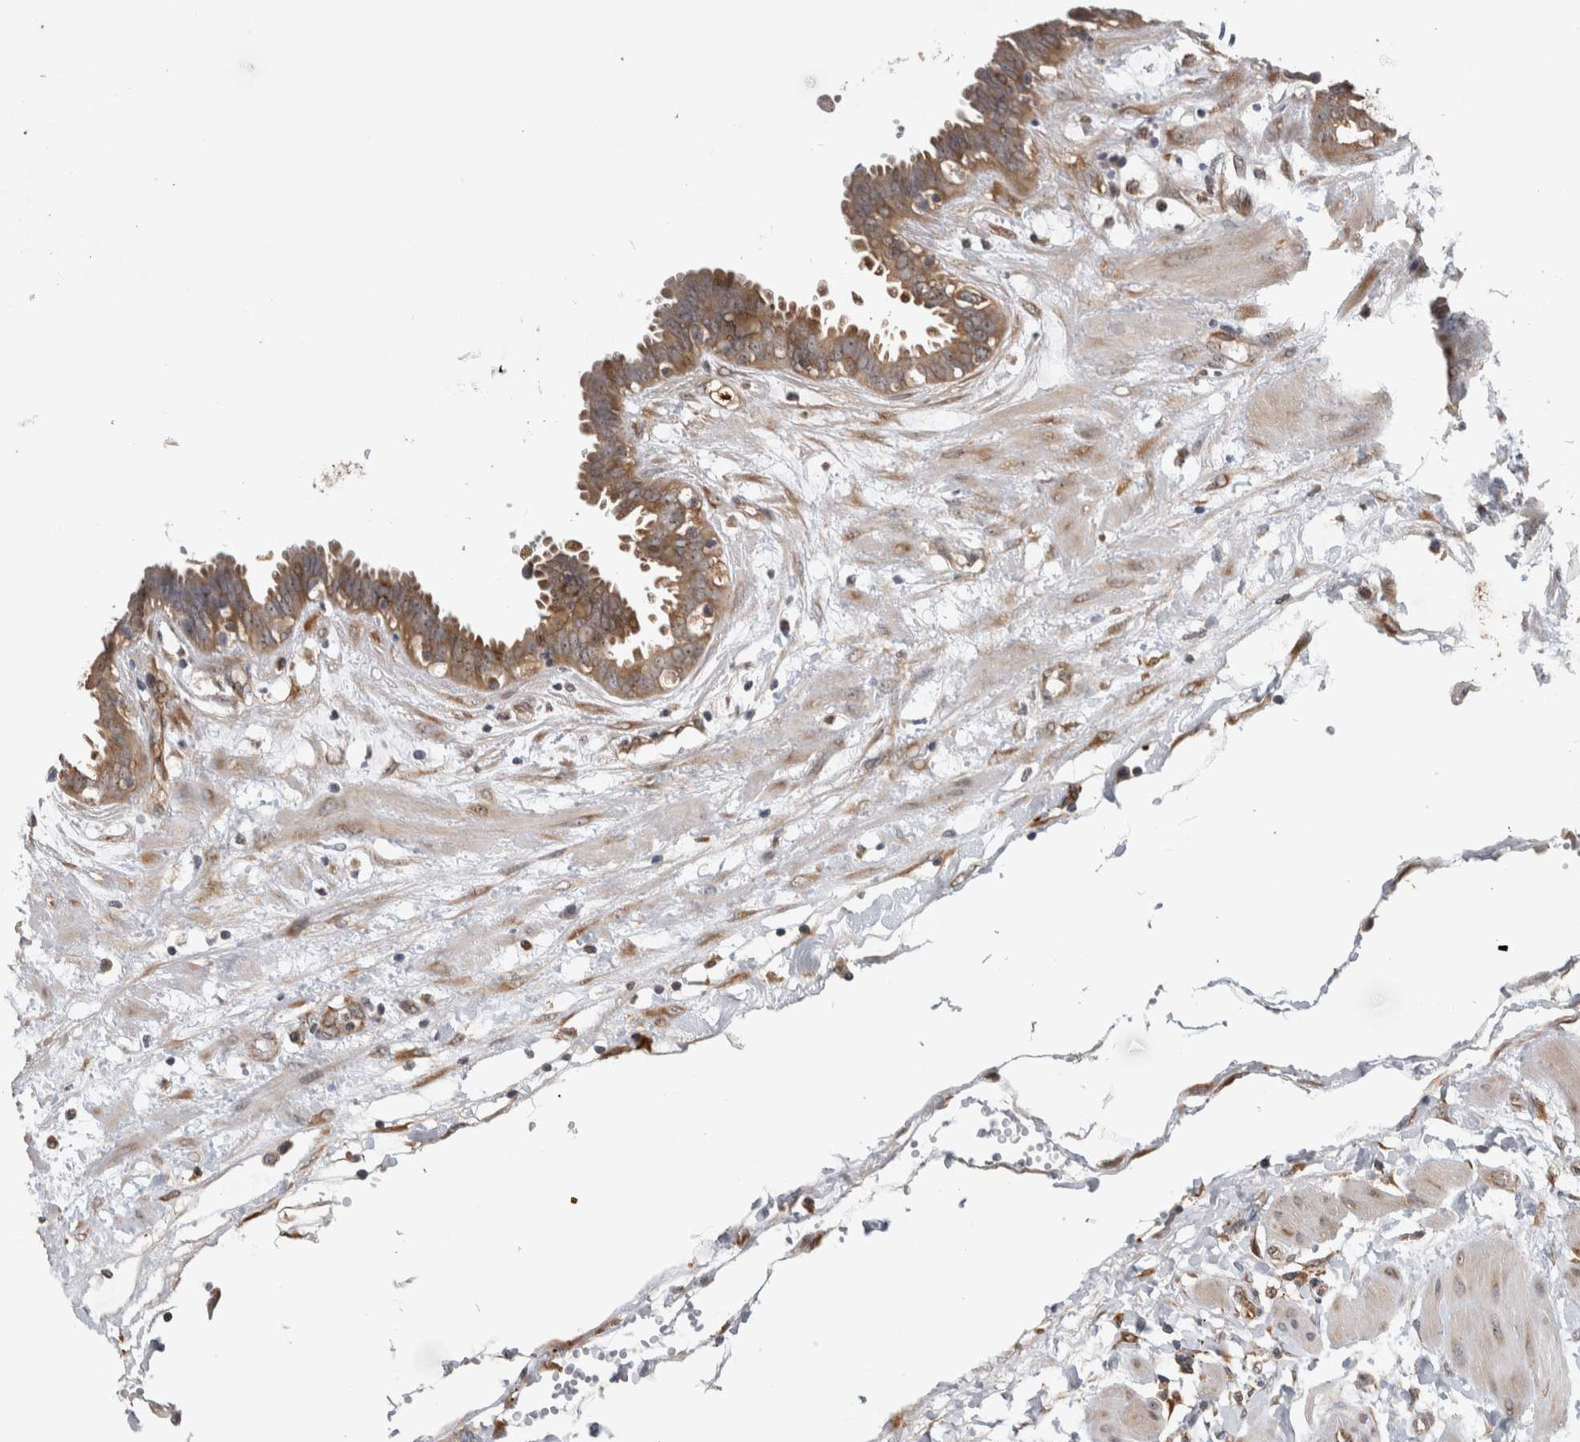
{"staining": {"intensity": "moderate", "quantity": ">75%", "location": "cytoplasmic/membranous"}, "tissue": "fallopian tube", "cell_type": "Glandular cells", "image_type": "normal", "snomed": [{"axis": "morphology", "description": "Normal tissue, NOS"}, {"axis": "topography", "description": "Fallopian tube"}, {"axis": "topography", "description": "Placenta"}], "caption": "The immunohistochemical stain shows moderate cytoplasmic/membranous expression in glandular cells of normal fallopian tube.", "gene": "ATXN2", "patient": {"sex": "female", "age": 32}}